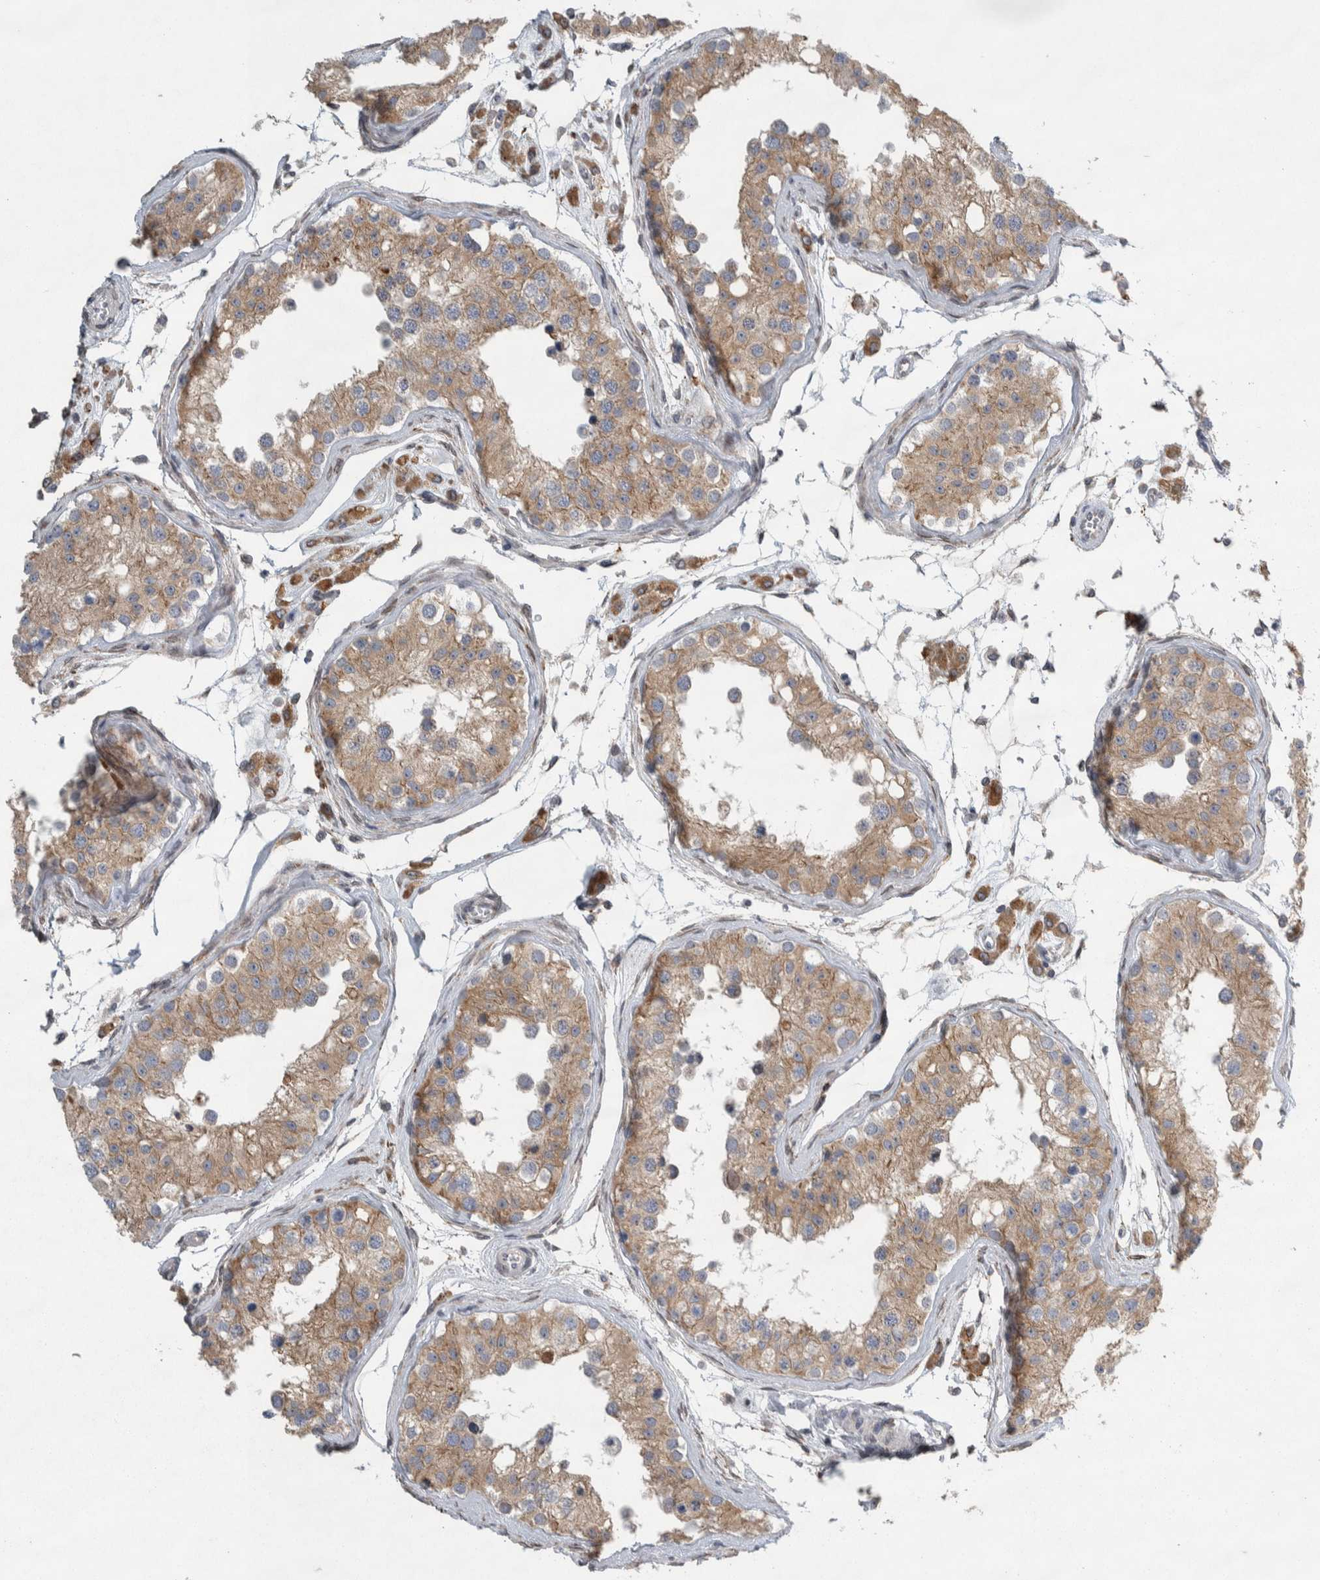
{"staining": {"intensity": "moderate", "quantity": ">75%", "location": "cytoplasmic/membranous"}, "tissue": "testis", "cell_type": "Cells in seminiferous ducts", "image_type": "normal", "snomed": [{"axis": "morphology", "description": "Normal tissue, NOS"}, {"axis": "morphology", "description": "Adenocarcinoma, metastatic, NOS"}, {"axis": "topography", "description": "Testis"}], "caption": "Testis stained with immunohistochemistry (IHC) demonstrates moderate cytoplasmic/membranous positivity in approximately >75% of cells in seminiferous ducts. (IHC, brightfield microscopy, high magnification).", "gene": "SIGMAR1", "patient": {"sex": "male", "age": 26}}